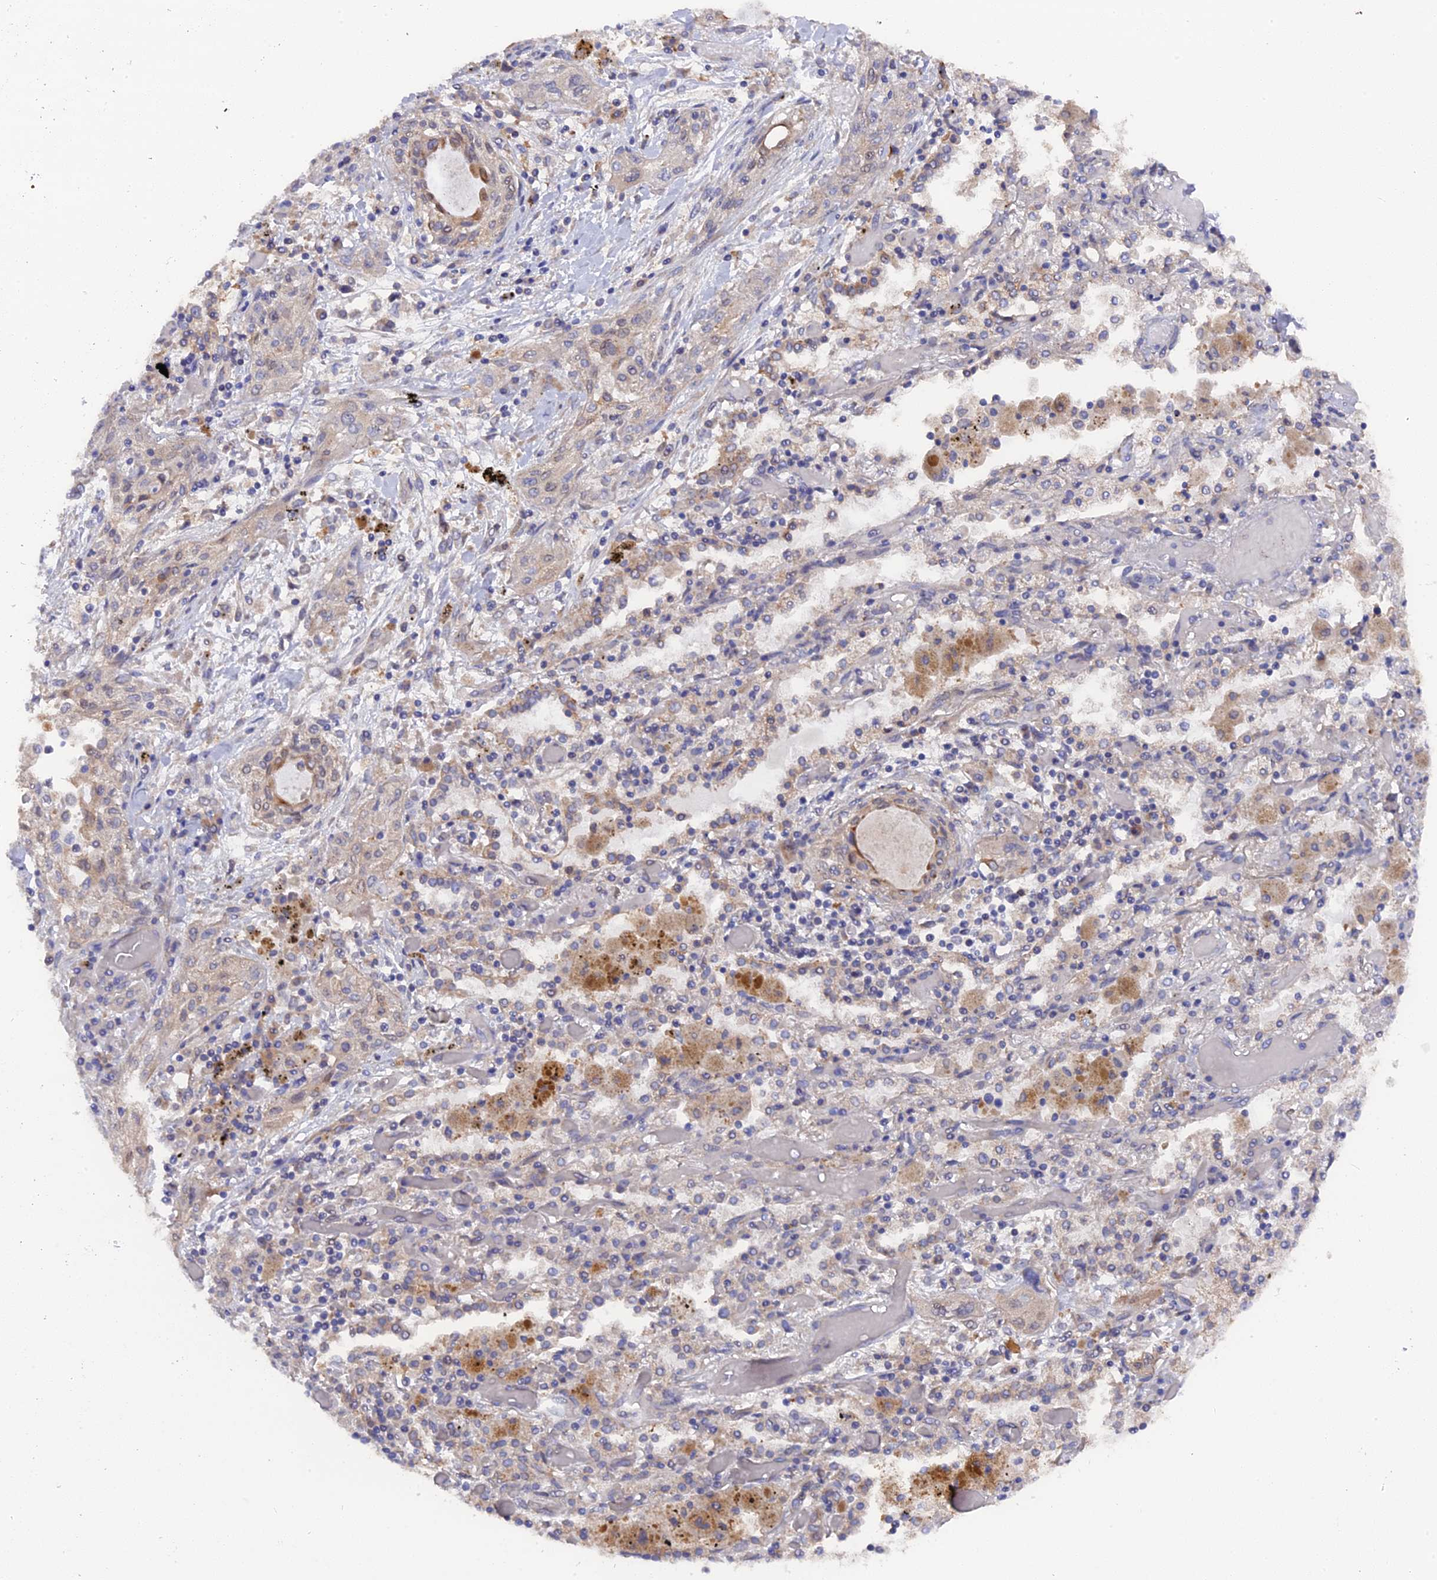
{"staining": {"intensity": "negative", "quantity": "none", "location": "none"}, "tissue": "lung cancer", "cell_type": "Tumor cells", "image_type": "cancer", "snomed": [{"axis": "morphology", "description": "Squamous cell carcinoma, NOS"}, {"axis": "topography", "description": "Lung"}], "caption": "An immunohistochemistry (IHC) micrograph of lung cancer (squamous cell carcinoma) is shown. There is no staining in tumor cells of lung cancer (squamous cell carcinoma). (DAB (3,3'-diaminobenzidine) immunohistochemistry (IHC) with hematoxylin counter stain).", "gene": "ZCCHC2", "patient": {"sex": "female", "age": 47}}